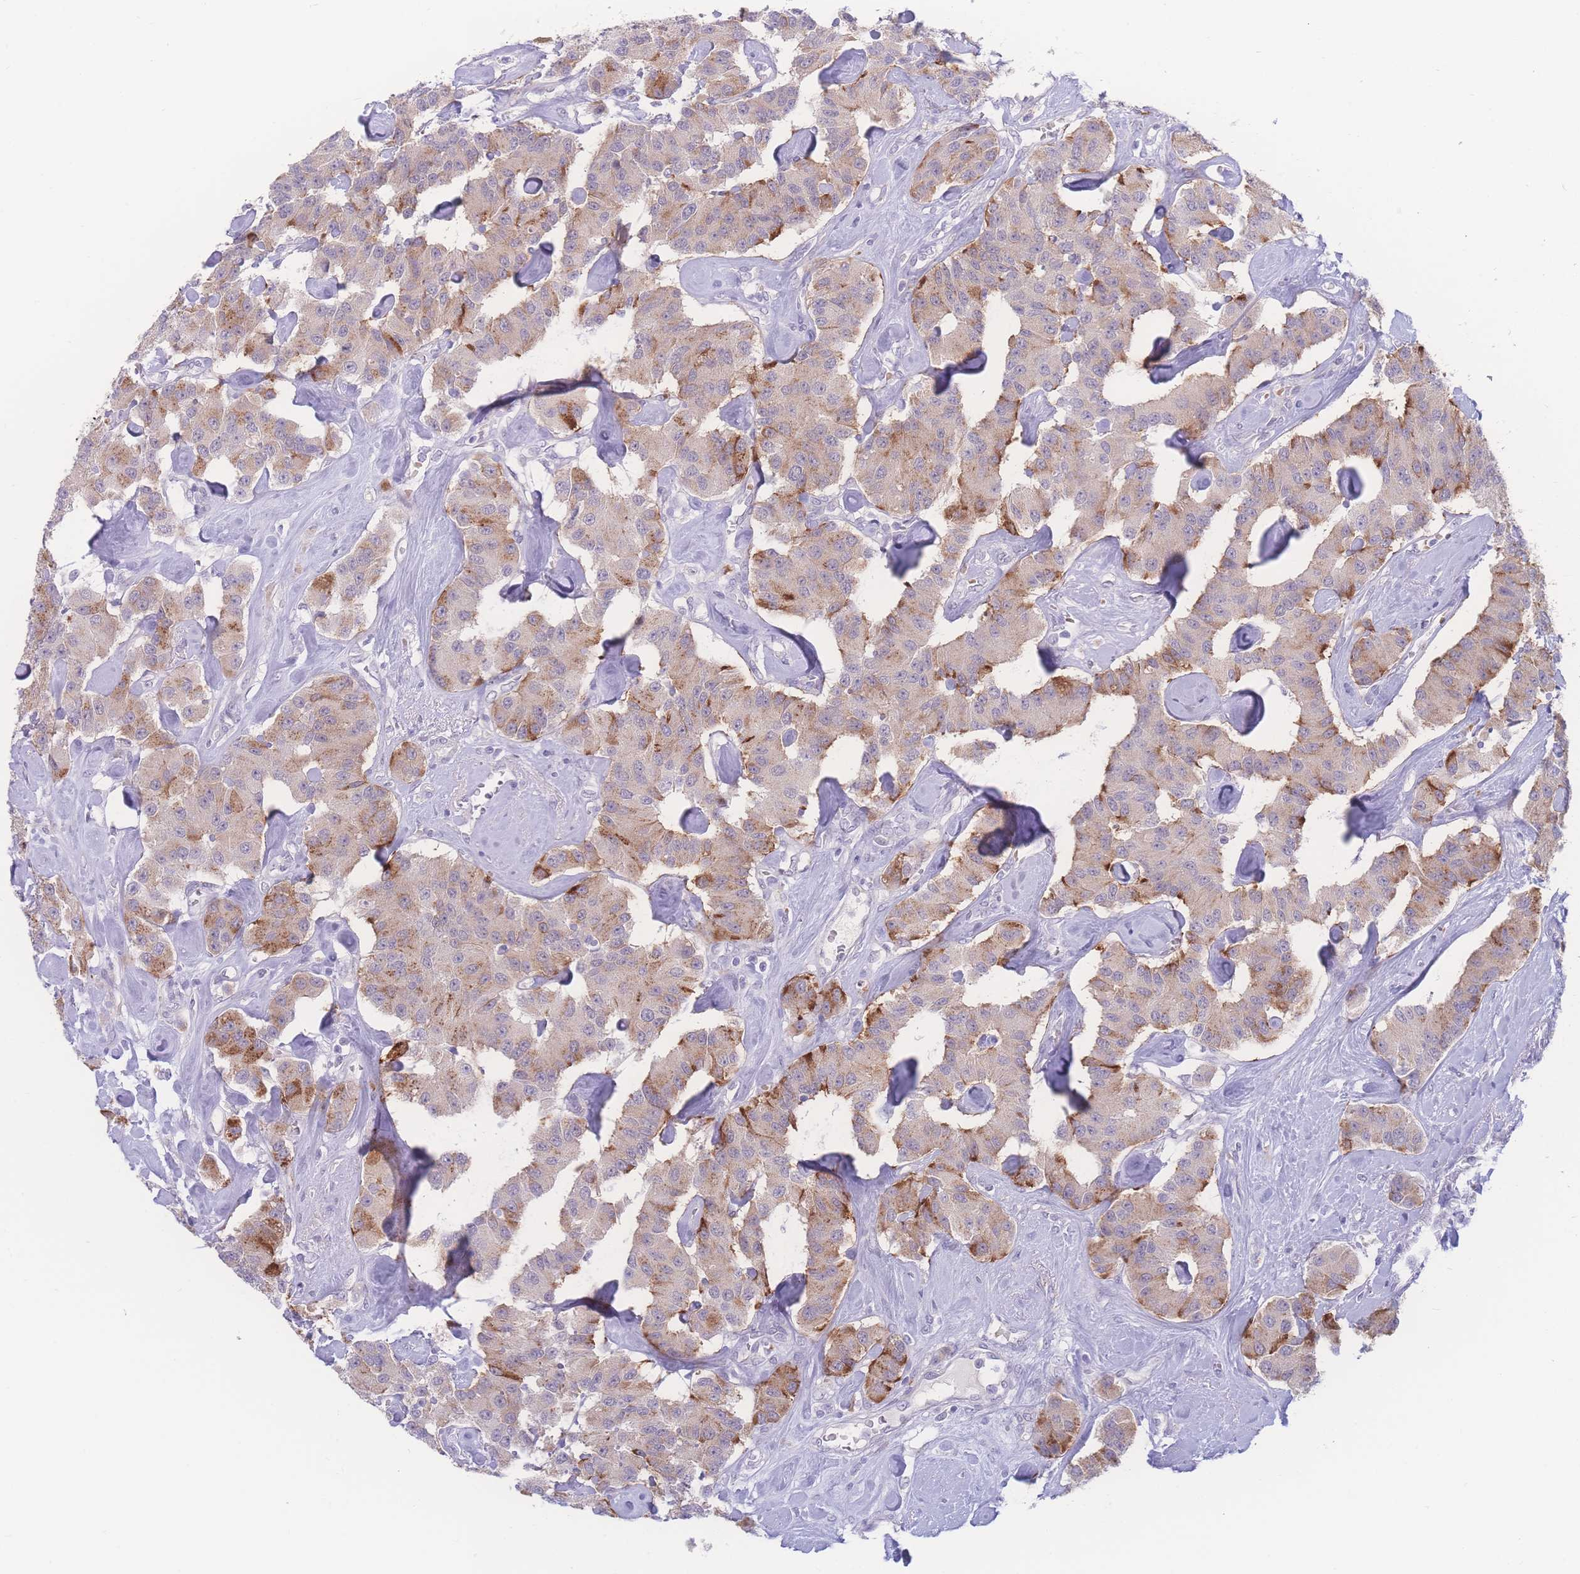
{"staining": {"intensity": "moderate", "quantity": "<25%", "location": "cytoplasmic/membranous"}, "tissue": "carcinoid", "cell_type": "Tumor cells", "image_type": "cancer", "snomed": [{"axis": "morphology", "description": "Carcinoid, malignant, NOS"}, {"axis": "topography", "description": "Pancreas"}], "caption": "This is an image of immunohistochemistry staining of carcinoid, which shows moderate positivity in the cytoplasmic/membranous of tumor cells.", "gene": "PRSS22", "patient": {"sex": "male", "age": 41}}